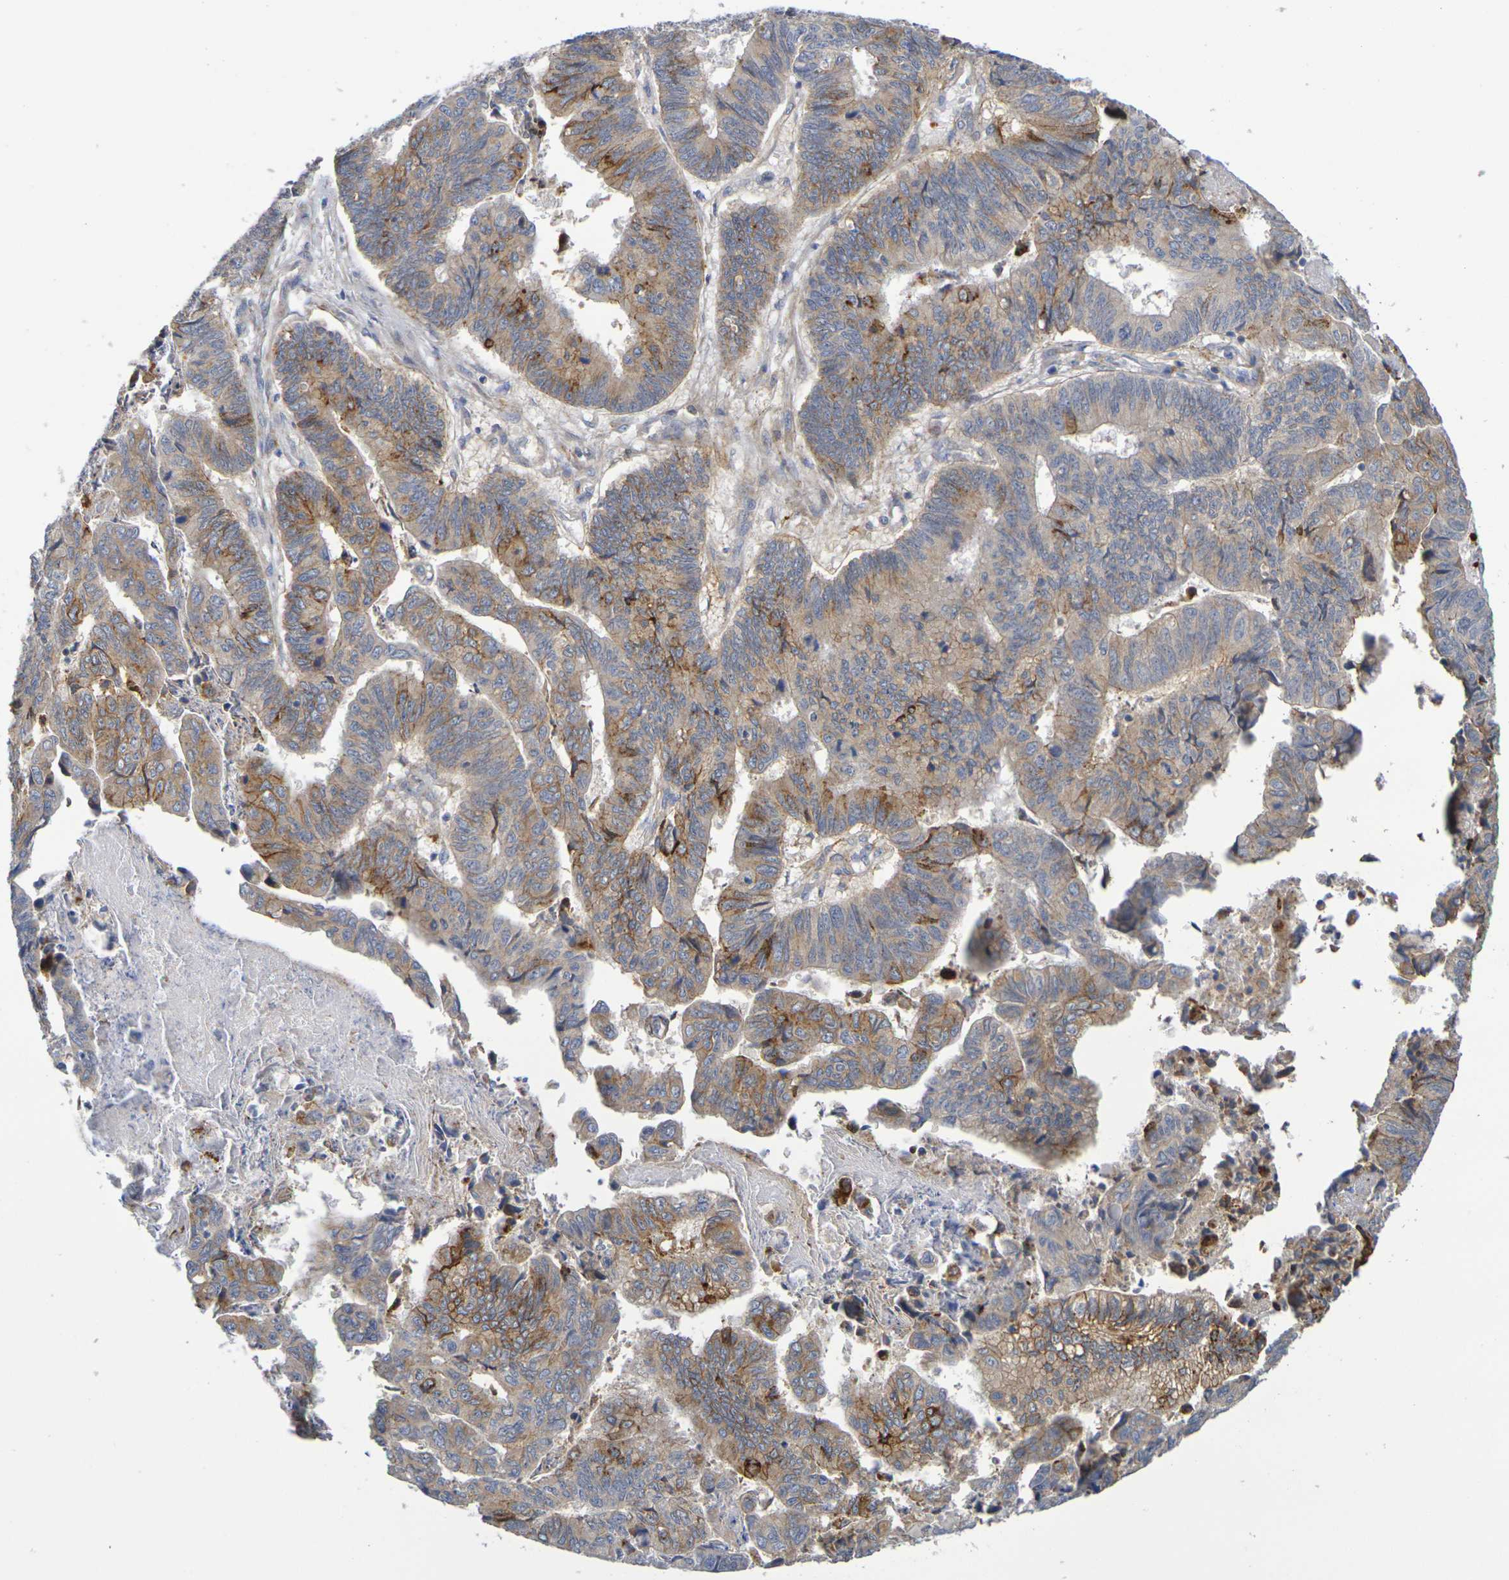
{"staining": {"intensity": "moderate", "quantity": "25%-75%", "location": "cytoplasmic/membranous"}, "tissue": "stomach cancer", "cell_type": "Tumor cells", "image_type": "cancer", "snomed": [{"axis": "morphology", "description": "Adenocarcinoma, NOS"}, {"axis": "topography", "description": "Stomach, lower"}], "caption": "A brown stain highlights moderate cytoplasmic/membranous staining of a protein in stomach adenocarcinoma tumor cells.", "gene": "SDC4", "patient": {"sex": "male", "age": 77}}